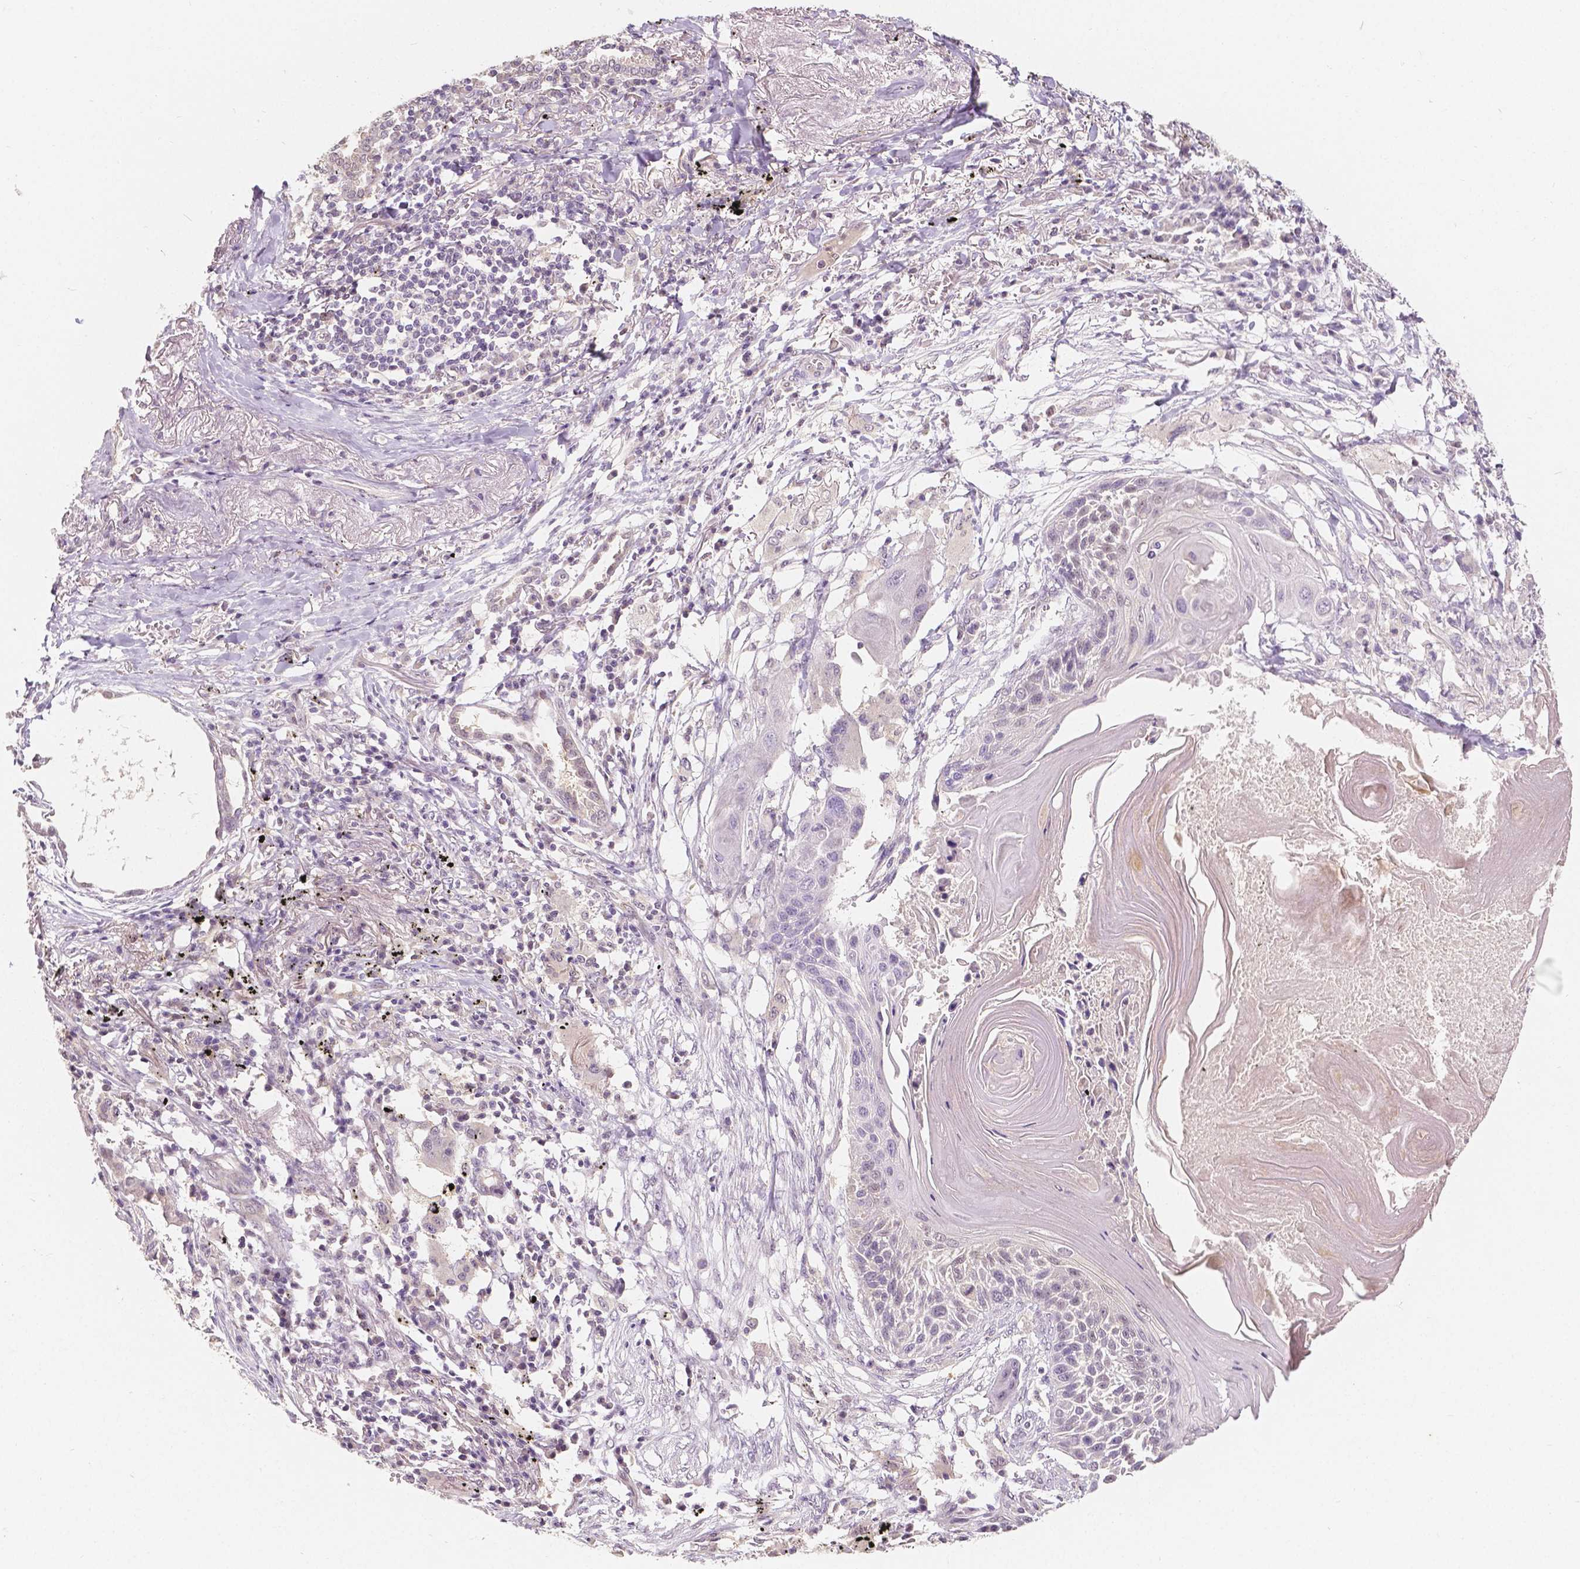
{"staining": {"intensity": "negative", "quantity": "none", "location": "none"}, "tissue": "lung cancer", "cell_type": "Tumor cells", "image_type": "cancer", "snomed": [{"axis": "morphology", "description": "Squamous cell carcinoma, NOS"}, {"axis": "topography", "description": "Lung"}], "caption": "The histopathology image displays no staining of tumor cells in lung squamous cell carcinoma.", "gene": "NAPRT", "patient": {"sex": "male", "age": 78}}